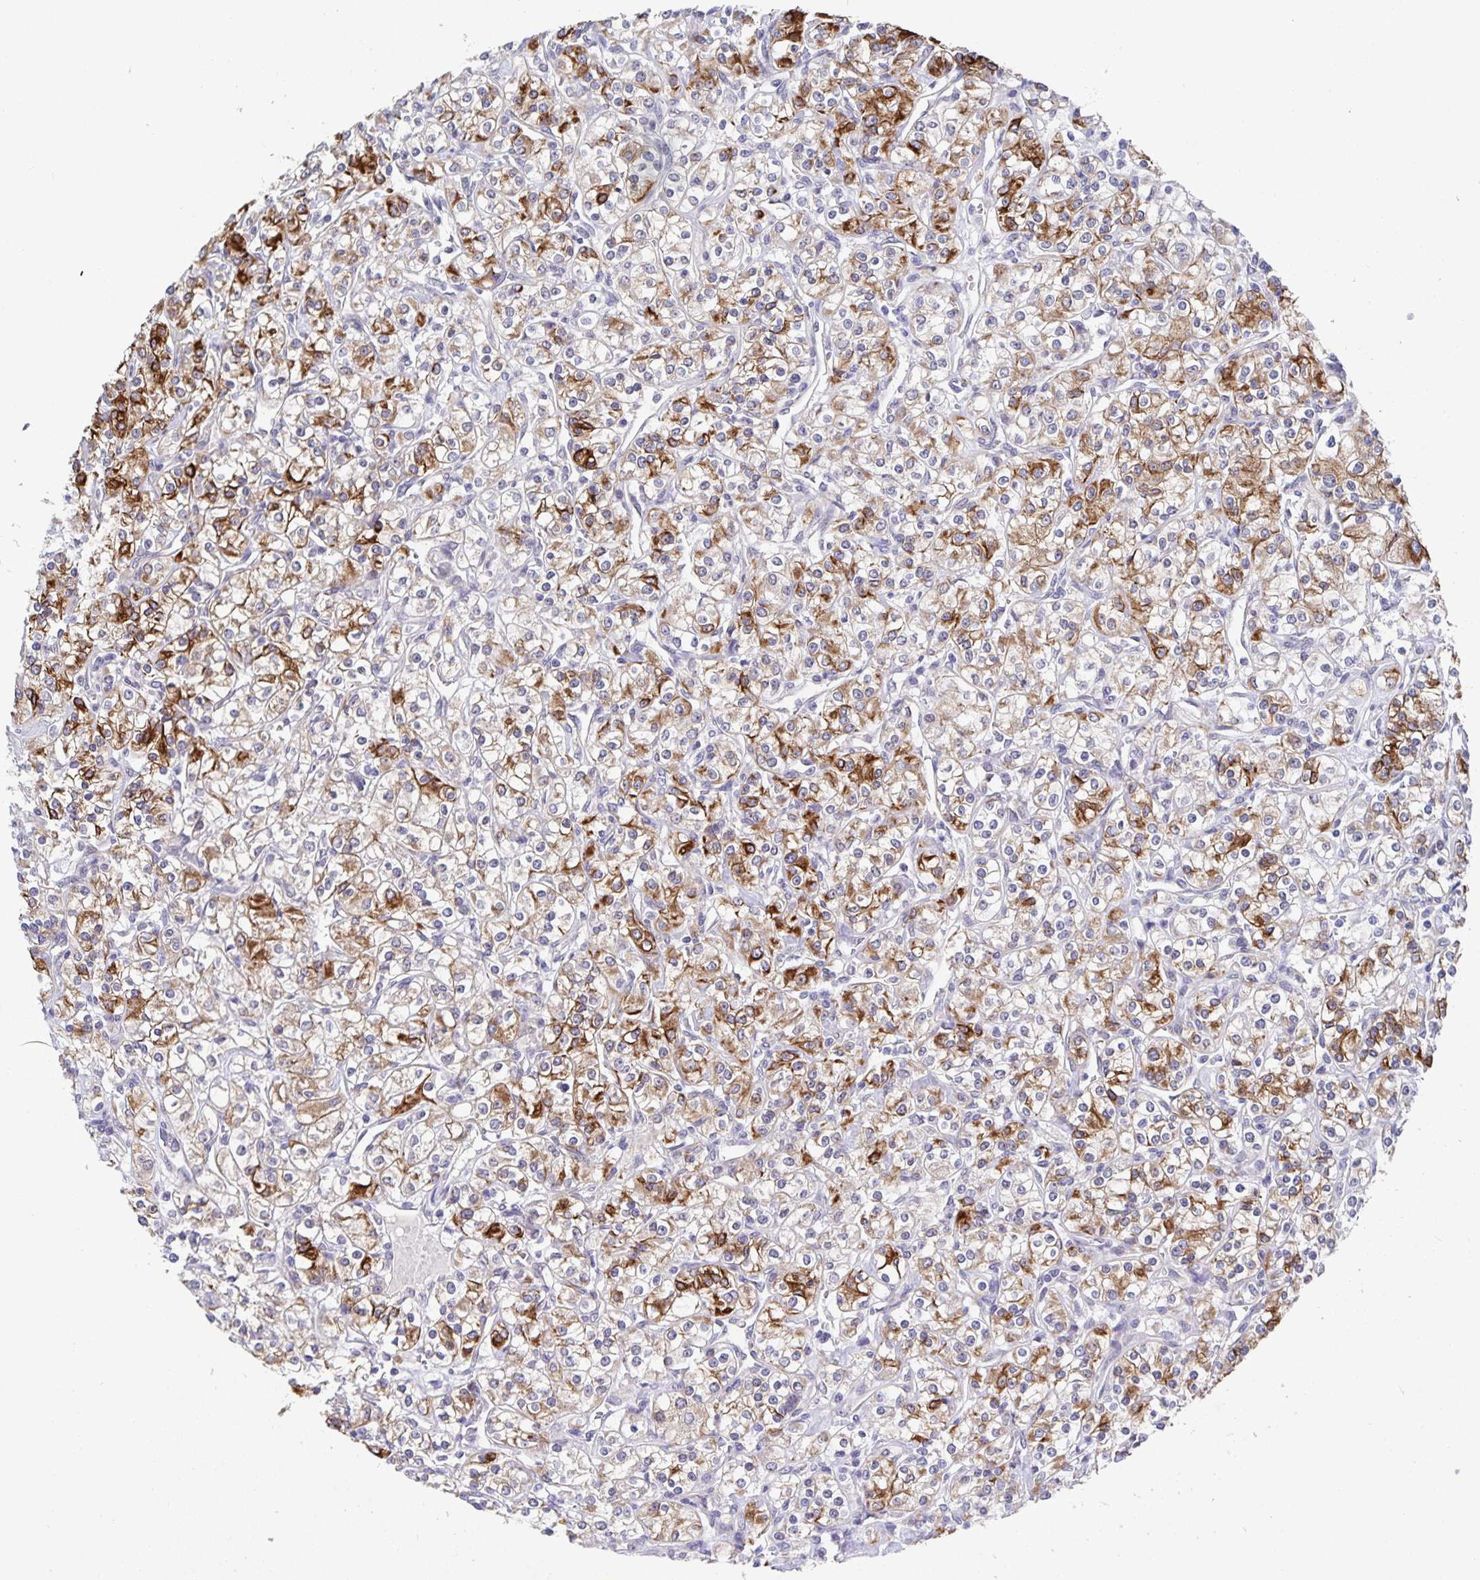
{"staining": {"intensity": "moderate", "quantity": "25%-75%", "location": "cytoplasmic/membranous"}, "tissue": "renal cancer", "cell_type": "Tumor cells", "image_type": "cancer", "snomed": [{"axis": "morphology", "description": "Adenocarcinoma, NOS"}, {"axis": "topography", "description": "Kidney"}], "caption": "IHC (DAB (3,3'-diaminobenzidine)) staining of human renal cancer demonstrates moderate cytoplasmic/membranous protein expression in approximately 25%-75% of tumor cells.", "gene": "ZIK1", "patient": {"sex": "male", "age": 77}}